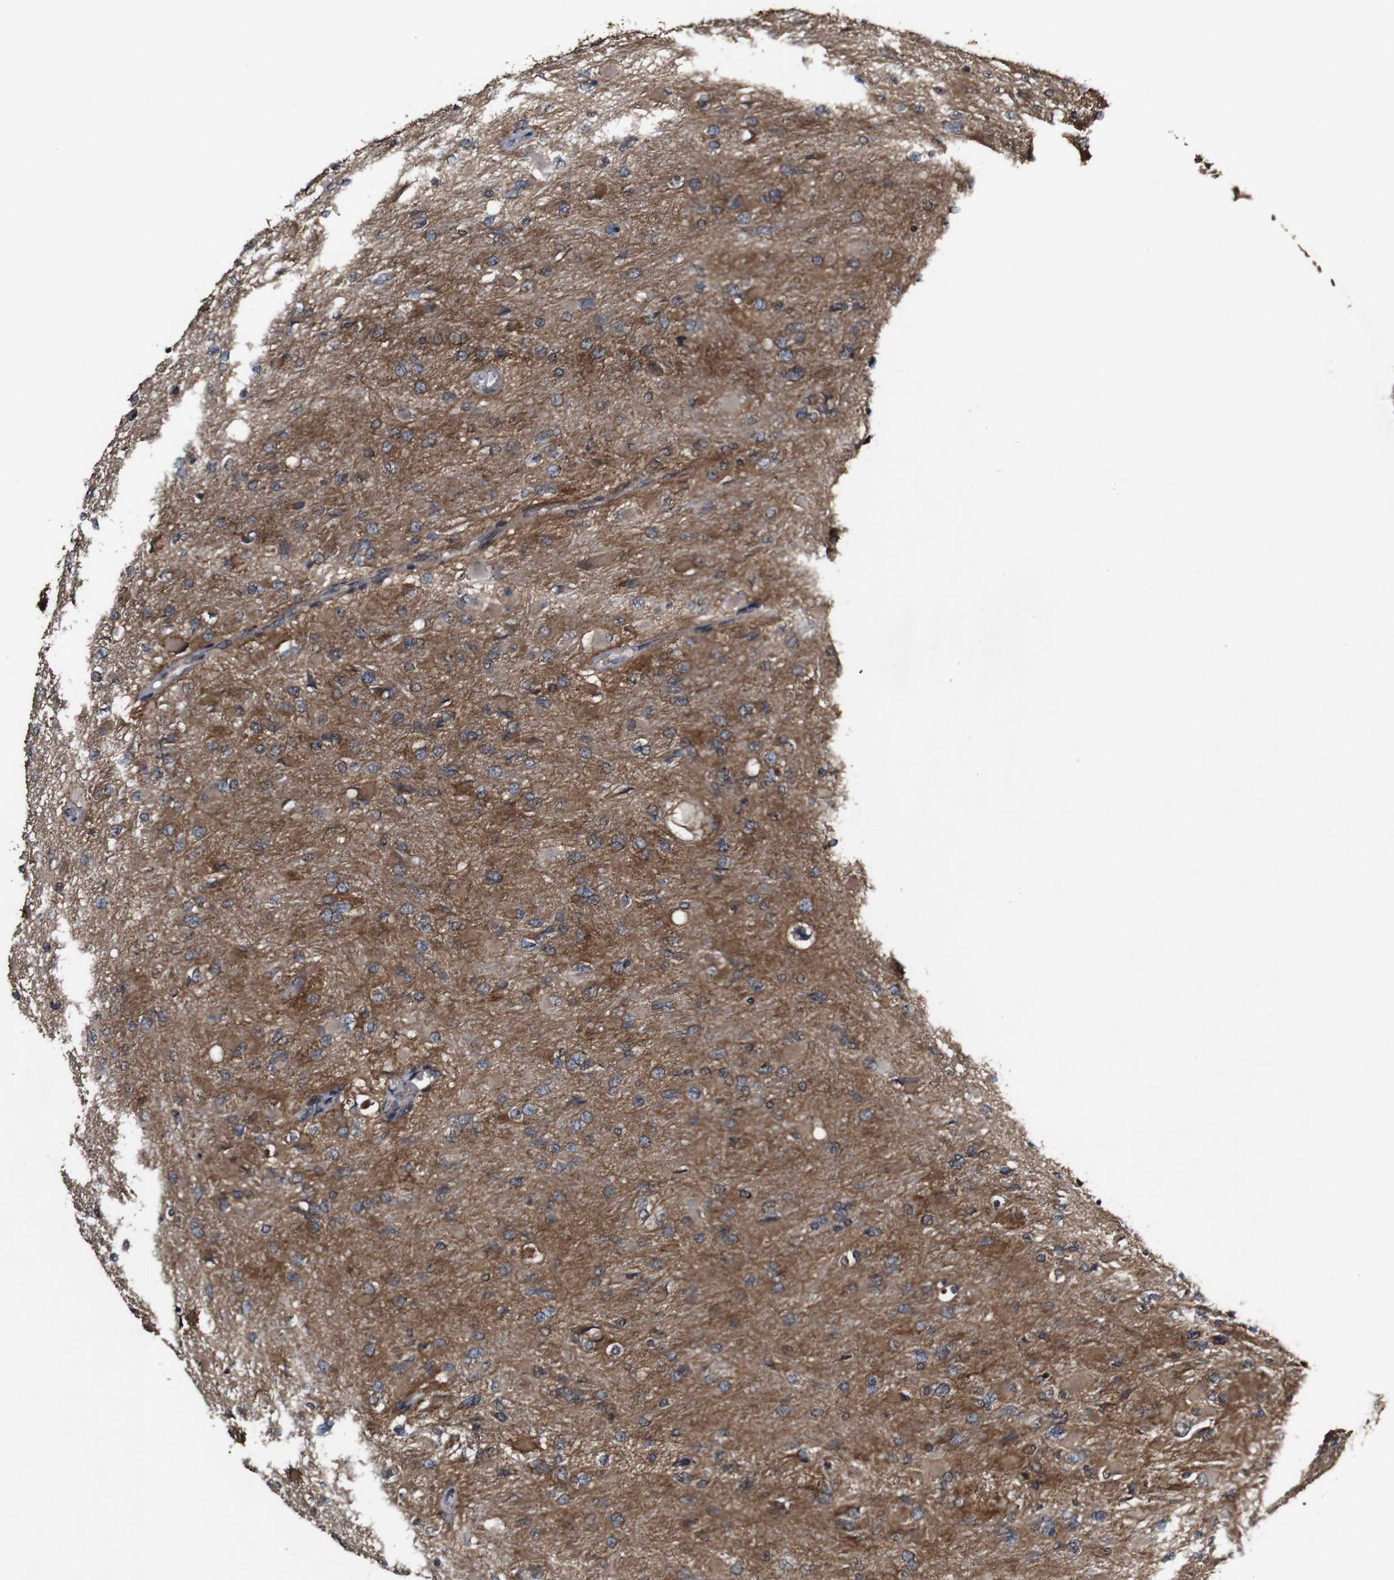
{"staining": {"intensity": "moderate", "quantity": ">75%", "location": "cytoplasmic/membranous"}, "tissue": "glioma", "cell_type": "Tumor cells", "image_type": "cancer", "snomed": [{"axis": "morphology", "description": "Glioma, malignant, High grade"}, {"axis": "topography", "description": "Cerebral cortex"}], "caption": "High-power microscopy captured an immunohistochemistry photomicrograph of malignant glioma (high-grade), revealing moderate cytoplasmic/membranous expression in approximately >75% of tumor cells. (DAB (3,3'-diaminobenzidine) IHC, brown staining for protein, blue staining for nuclei).", "gene": "BTN3A3", "patient": {"sex": "female", "age": 36}}